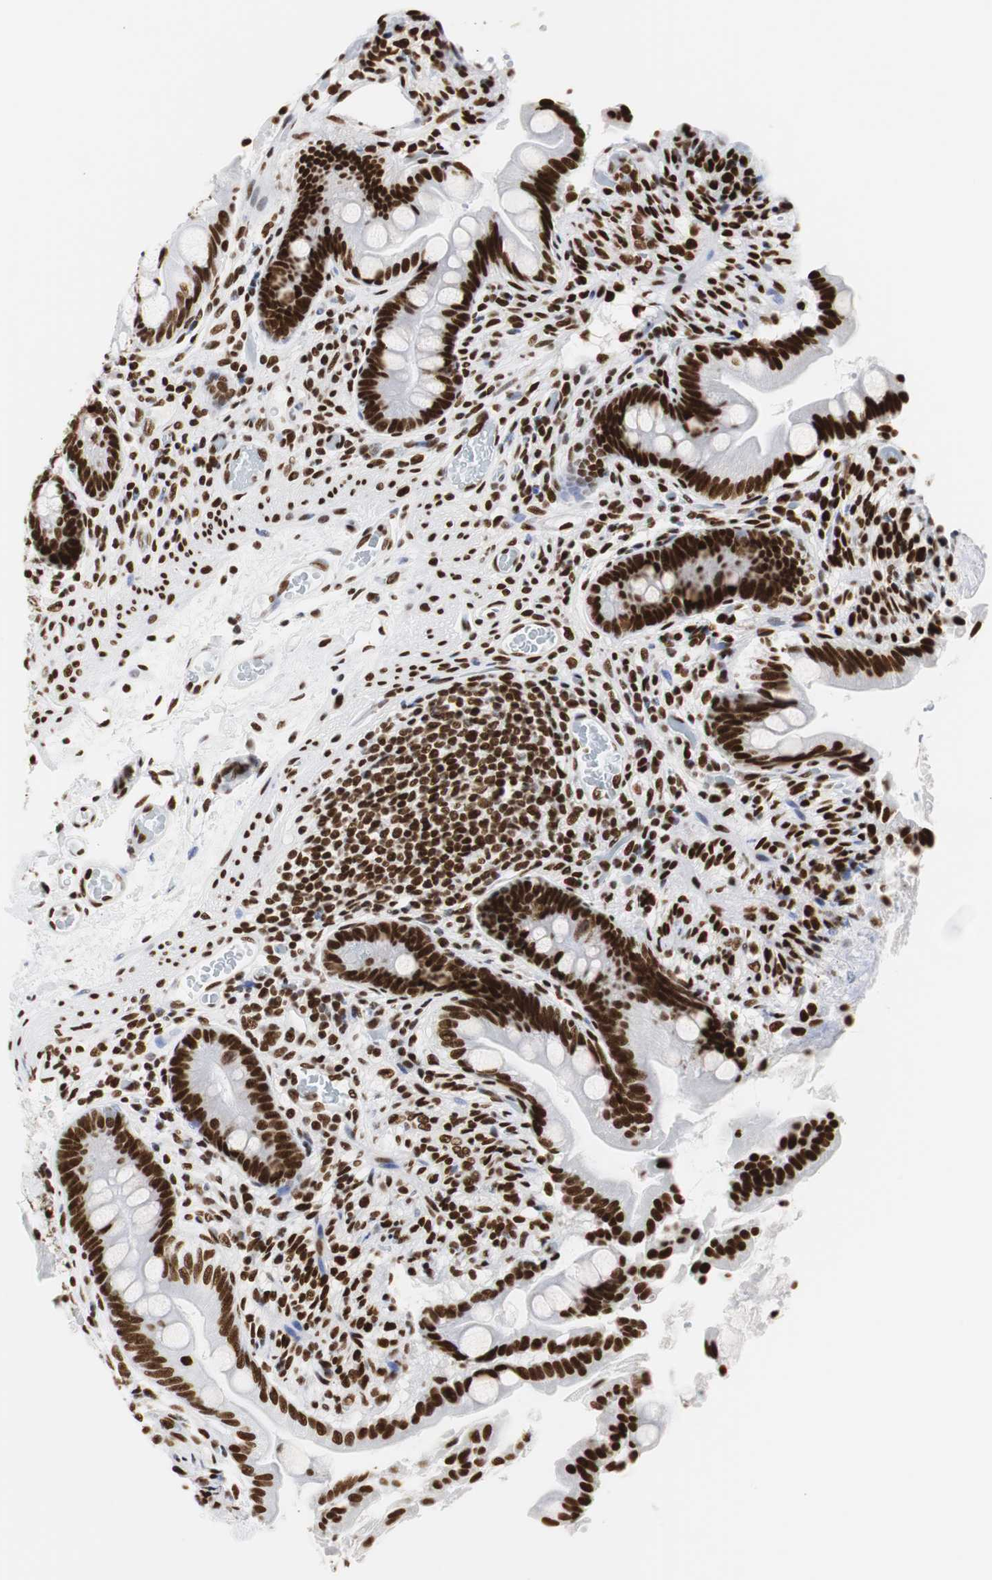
{"staining": {"intensity": "strong", "quantity": ">75%", "location": "nuclear"}, "tissue": "small intestine", "cell_type": "Glandular cells", "image_type": "normal", "snomed": [{"axis": "morphology", "description": "Normal tissue, NOS"}, {"axis": "topography", "description": "Small intestine"}], "caption": "An image showing strong nuclear staining in approximately >75% of glandular cells in normal small intestine, as visualized by brown immunohistochemical staining.", "gene": "HNRNPH2", "patient": {"sex": "female", "age": 56}}